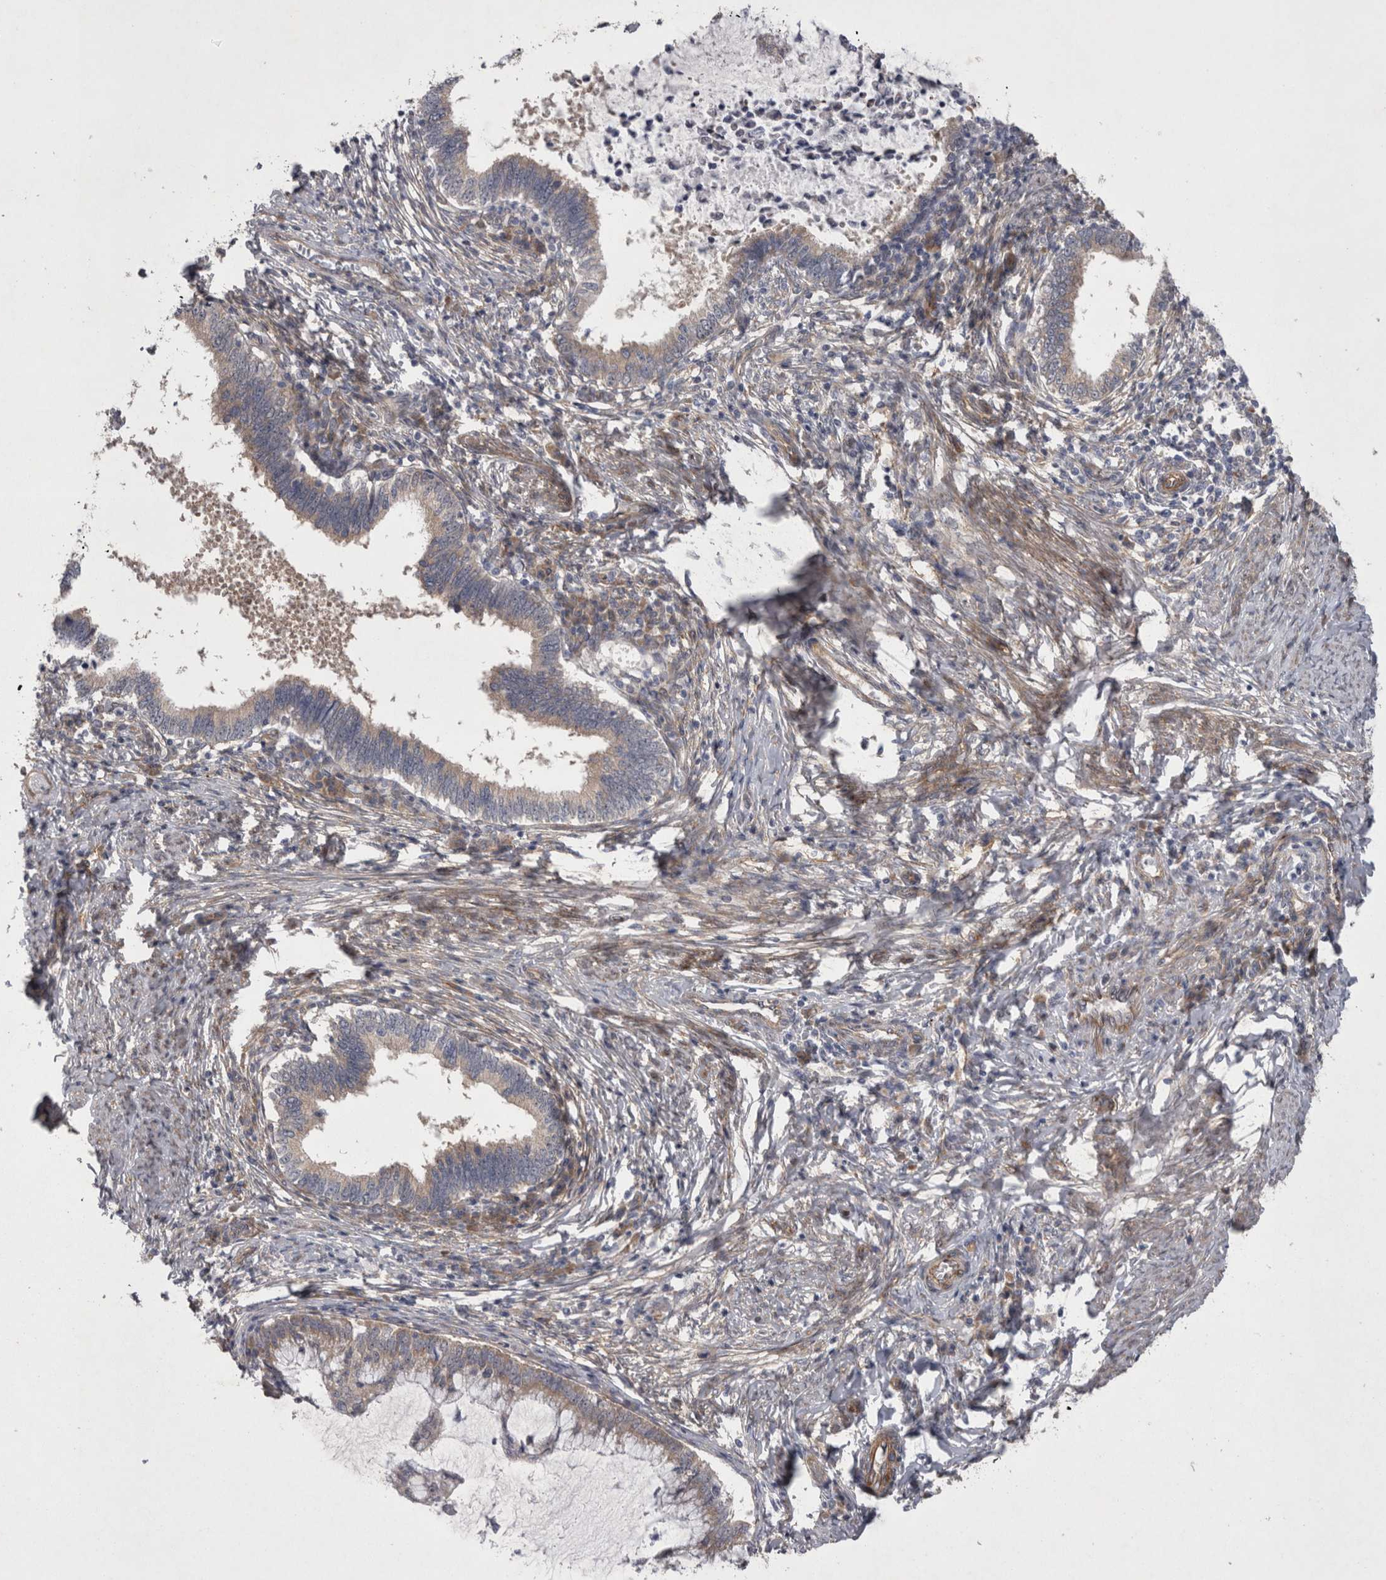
{"staining": {"intensity": "weak", "quantity": "25%-75%", "location": "cytoplasmic/membranous"}, "tissue": "cervical cancer", "cell_type": "Tumor cells", "image_type": "cancer", "snomed": [{"axis": "morphology", "description": "Adenocarcinoma, NOS"}, {"axis": "topography", "description": "Cervix"}], "caption": "This image shows immunohistochemistry staining of human cervical adenocarcinoma, with low weak cytoplasmic/membranous expression in about 25%-75% of tumor cells.", "gene": "DDX6", "patient": {"sex": "female", "age": 36}}